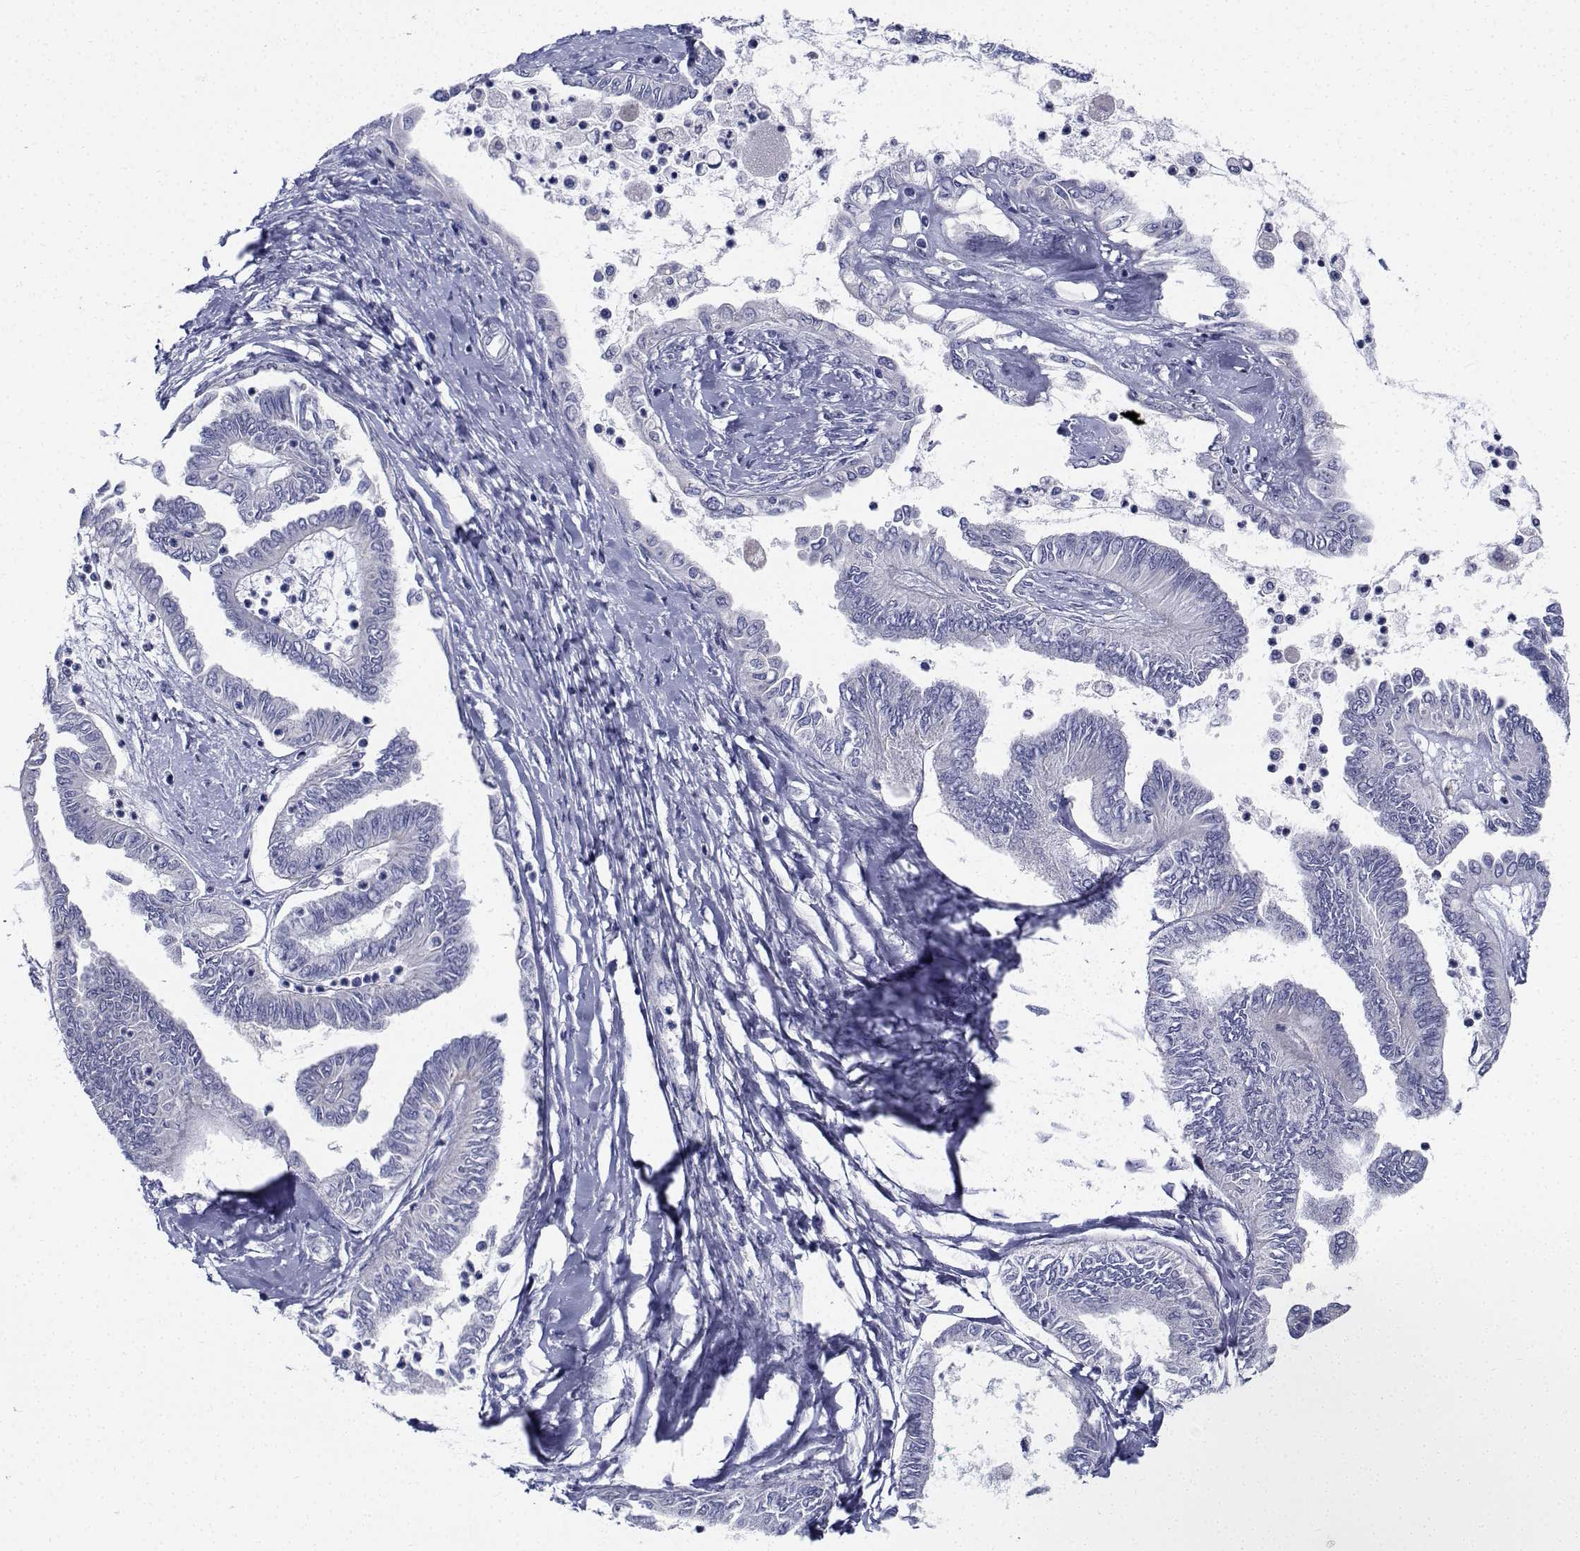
{"staining": {"intensity": "negative", "quantity": "none", "location": "none"}, "tissue": "ovarian cancer", "cell_type": "Tumor cells", "image_type": "cancer", "snomed": [{"axis": "morphology", "description": "Carcinoma, endometroid"}, {"axis": "topography", "description": "Ovary"}], "caption": "IHC of human ovarian endometroid carcinoma shows no staining in tumor cells.", "gene": "CDHR3", "patient": {"sex": "female", "age": 70}}